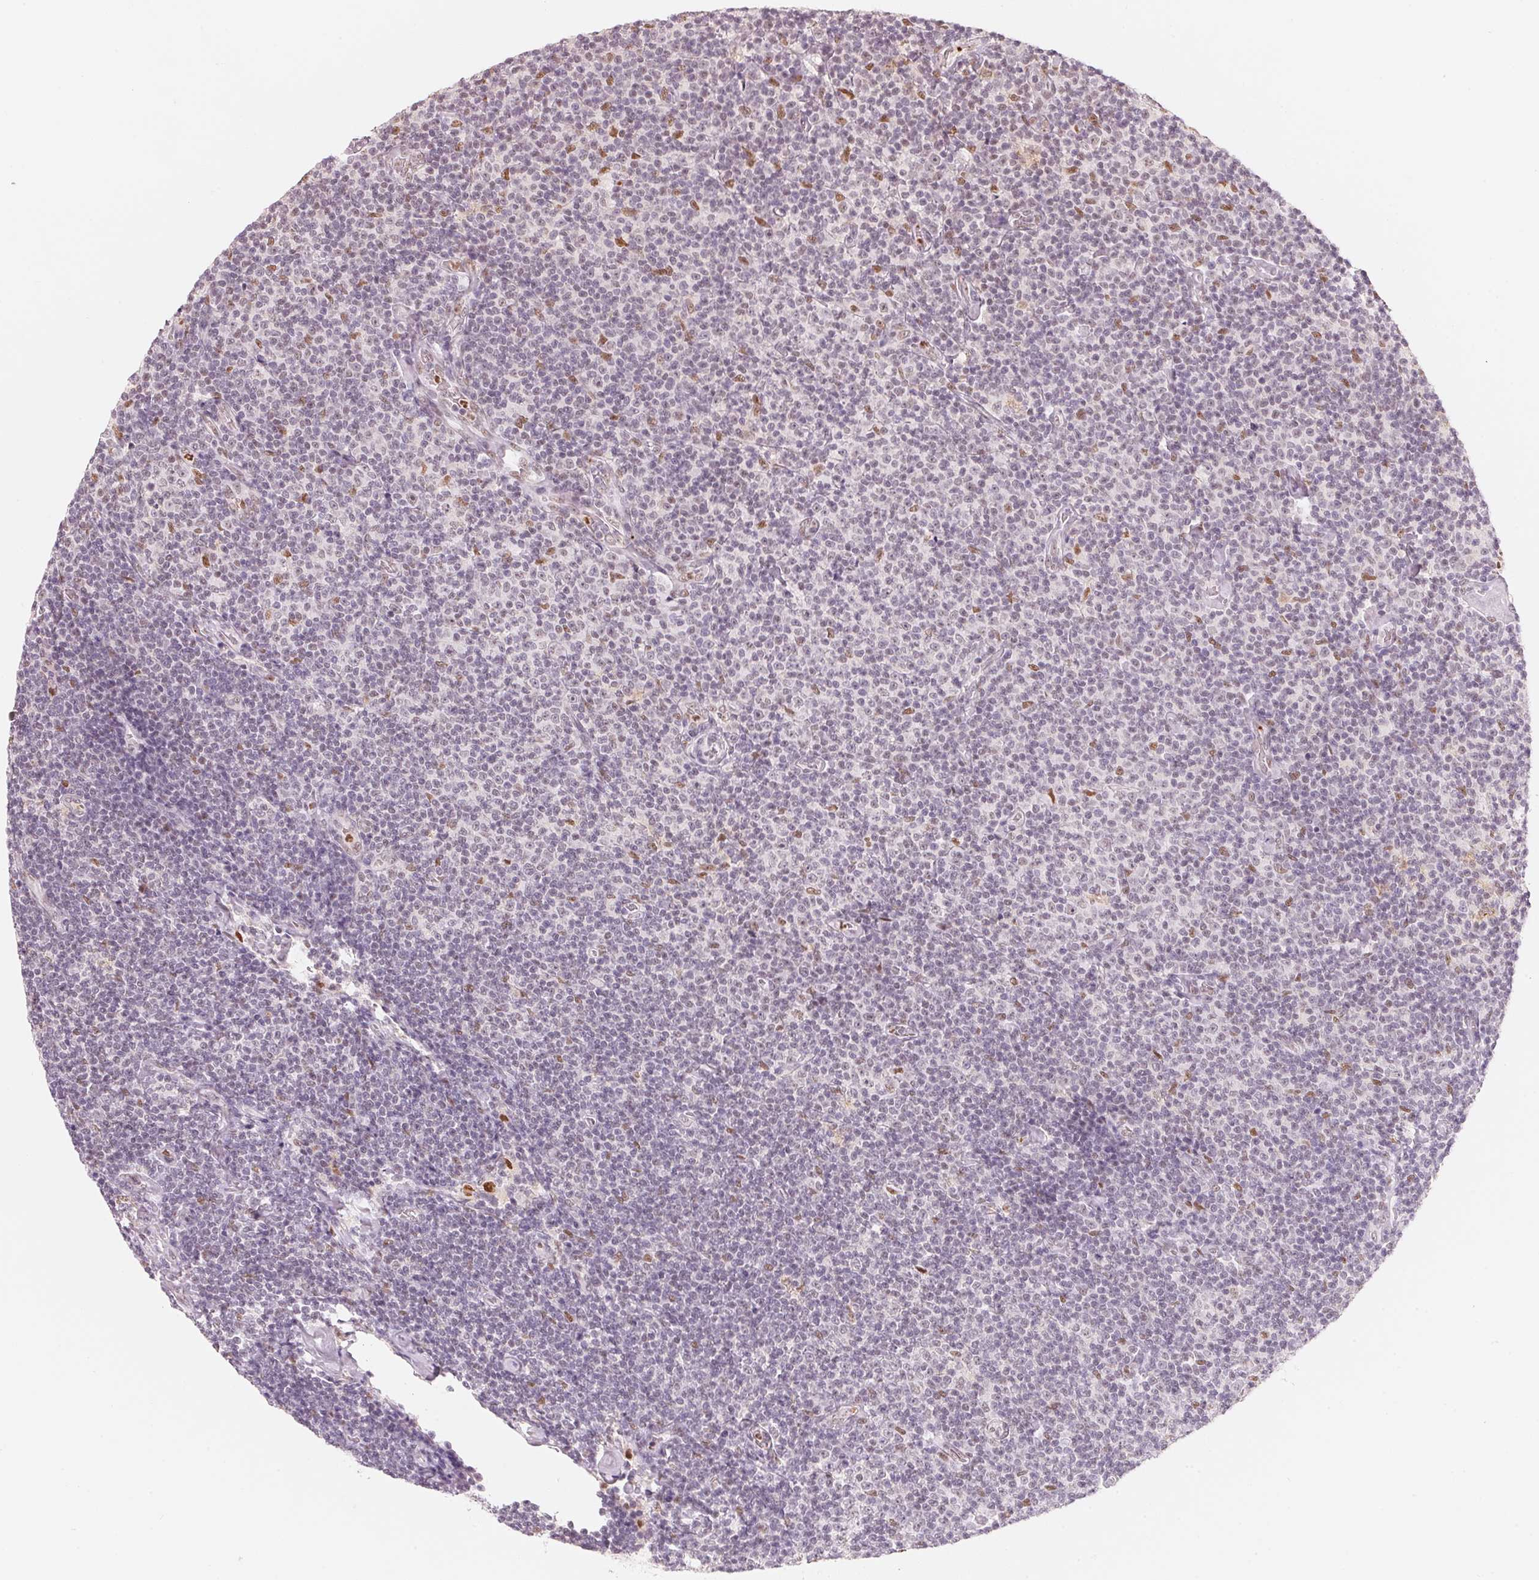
{"staining": {"intensity": "negative", "quantity": "none", "location": "none"}, "tissue": "lymphoma", "cell_type": "Tumor cells", "image_type": "cancer", "snomed": [{"axis": "morphology", "description": "Malignant lymphoma, non-Hodgkin's type, Low grade"}, {"axis": "topography", "description": "Lymph node"}], "caption": "The histopathology image exhibits no staining of tumor cells in lymphoma. (Stains: DAB IHC with hematoxylin counter stain, Microscopy: brightfield microscopy at high magnification).", "gene": "ARHGAP22", "patient": {"sex": "male", "age": 81}}